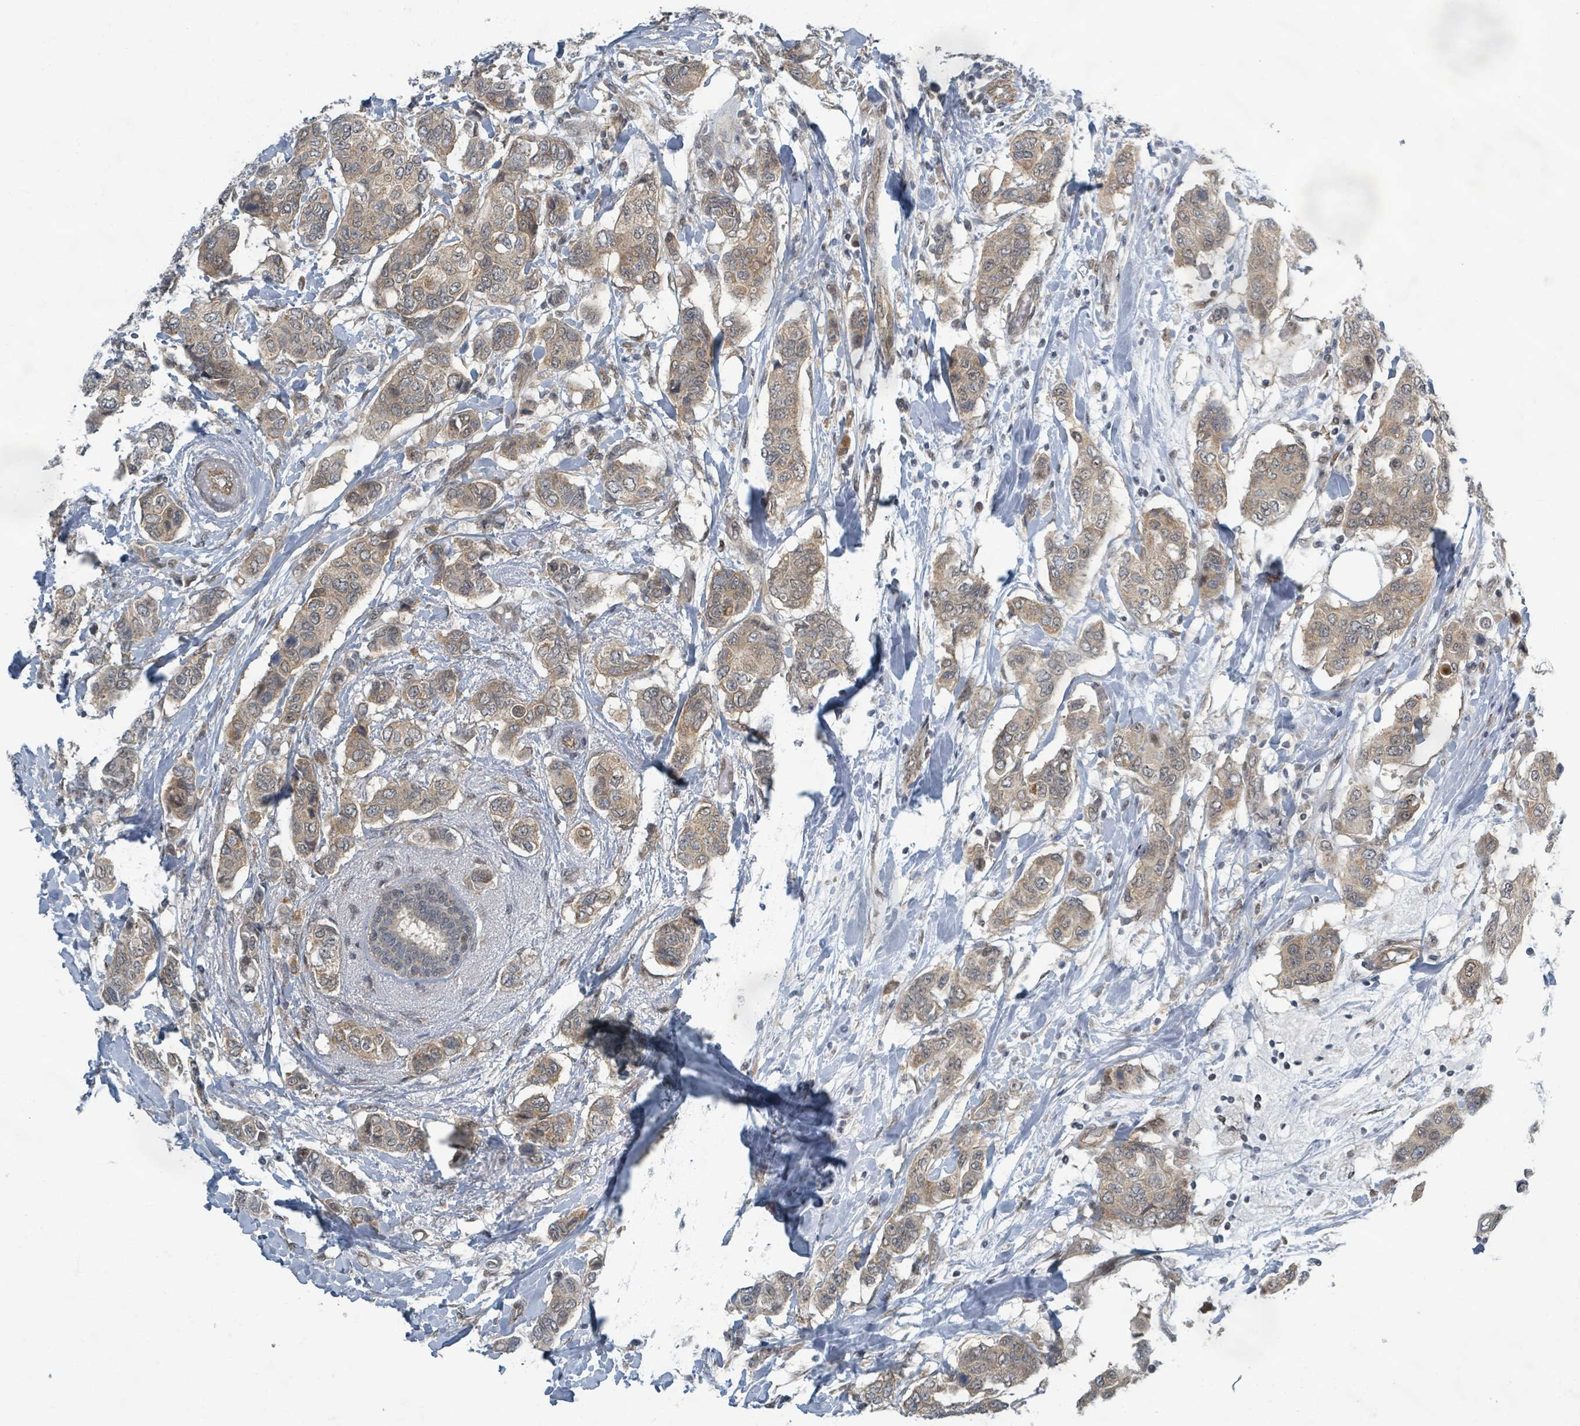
{"staining": {"intensity": "weak", "quantity": ">75%", "location": "cytoplasmic/membranous,nuclear"}, "tissue": "breast cancer", "cell_type": "Tumor cells", "image_type": "cancer", "snomed": [{"axis": "morphology", "description": "Lobular carcinoma"}, {"axis": "topography", "description": "Breast"}], "caption": "Breast cancer (lobular carcinoma) stained with DAB (3,3'-diaminobenzidine) IHC reveals low levels of weak cytoplasmic/membranous and nuclear staining in about >75% of tumor cells.", "gene": "INTS15", "patient": {"sex": "female", "age": 51}}